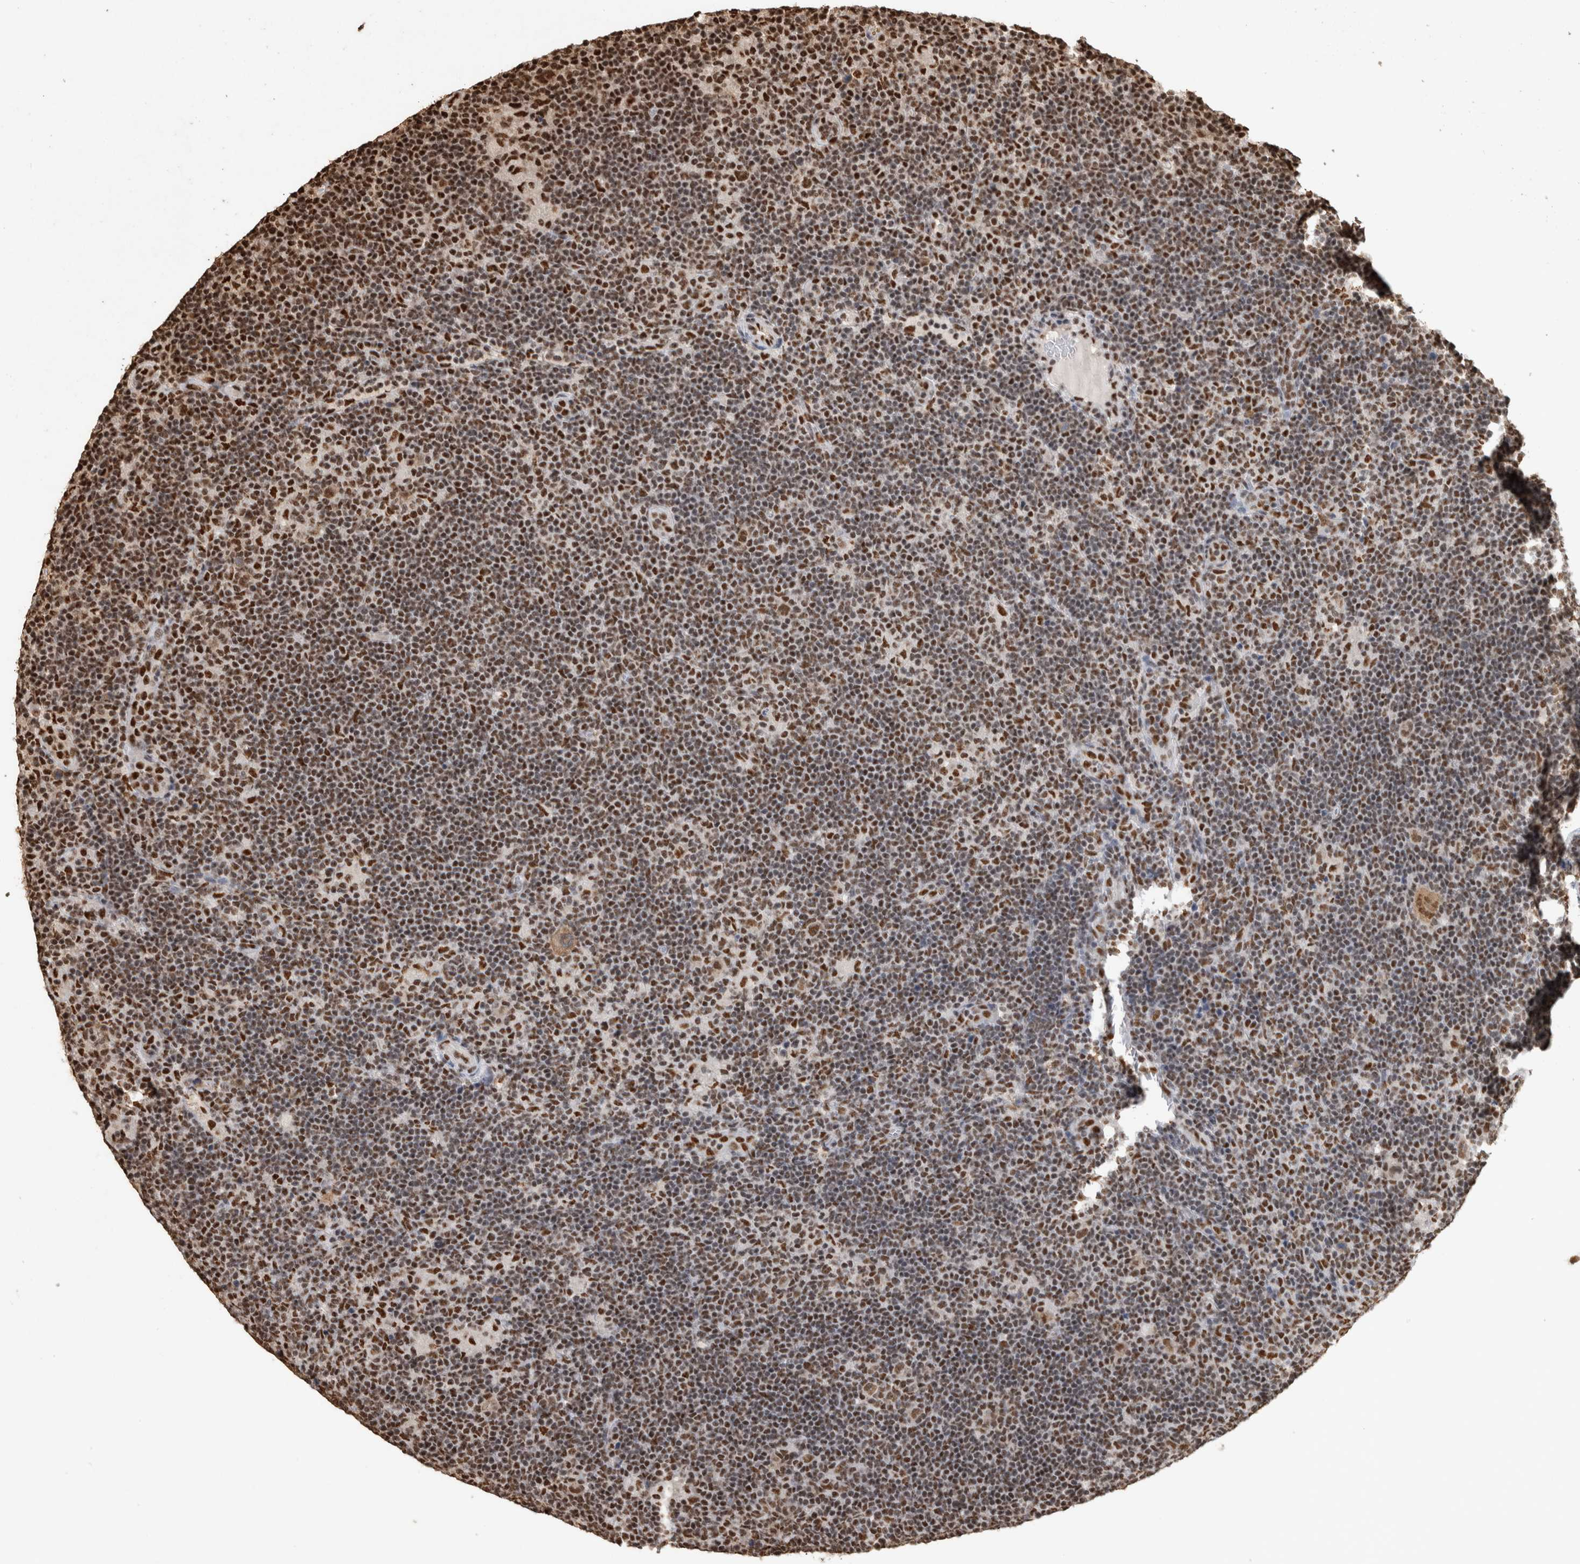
{"staining": {"intensity": "moderate", "quantity": ">75%", "location": "nuclear"}, "tissue": "lymphoma", "cell_type": "Tumor cells", "image_type": "cancer", "snomed": [{"axis": "morphology", "description": "Hodgkin's disease, NOS"}, {"axis": "topography", "description": "Lymph node"}], "caption": "IHC micrograph of human Hodgkin's disease stained for a protein (brown), which shows medium levels of moderate nuclear expression in about >75% of tumor cells.", "gene": "RAD50", "patient": {"sex": "female", "age": 57}}